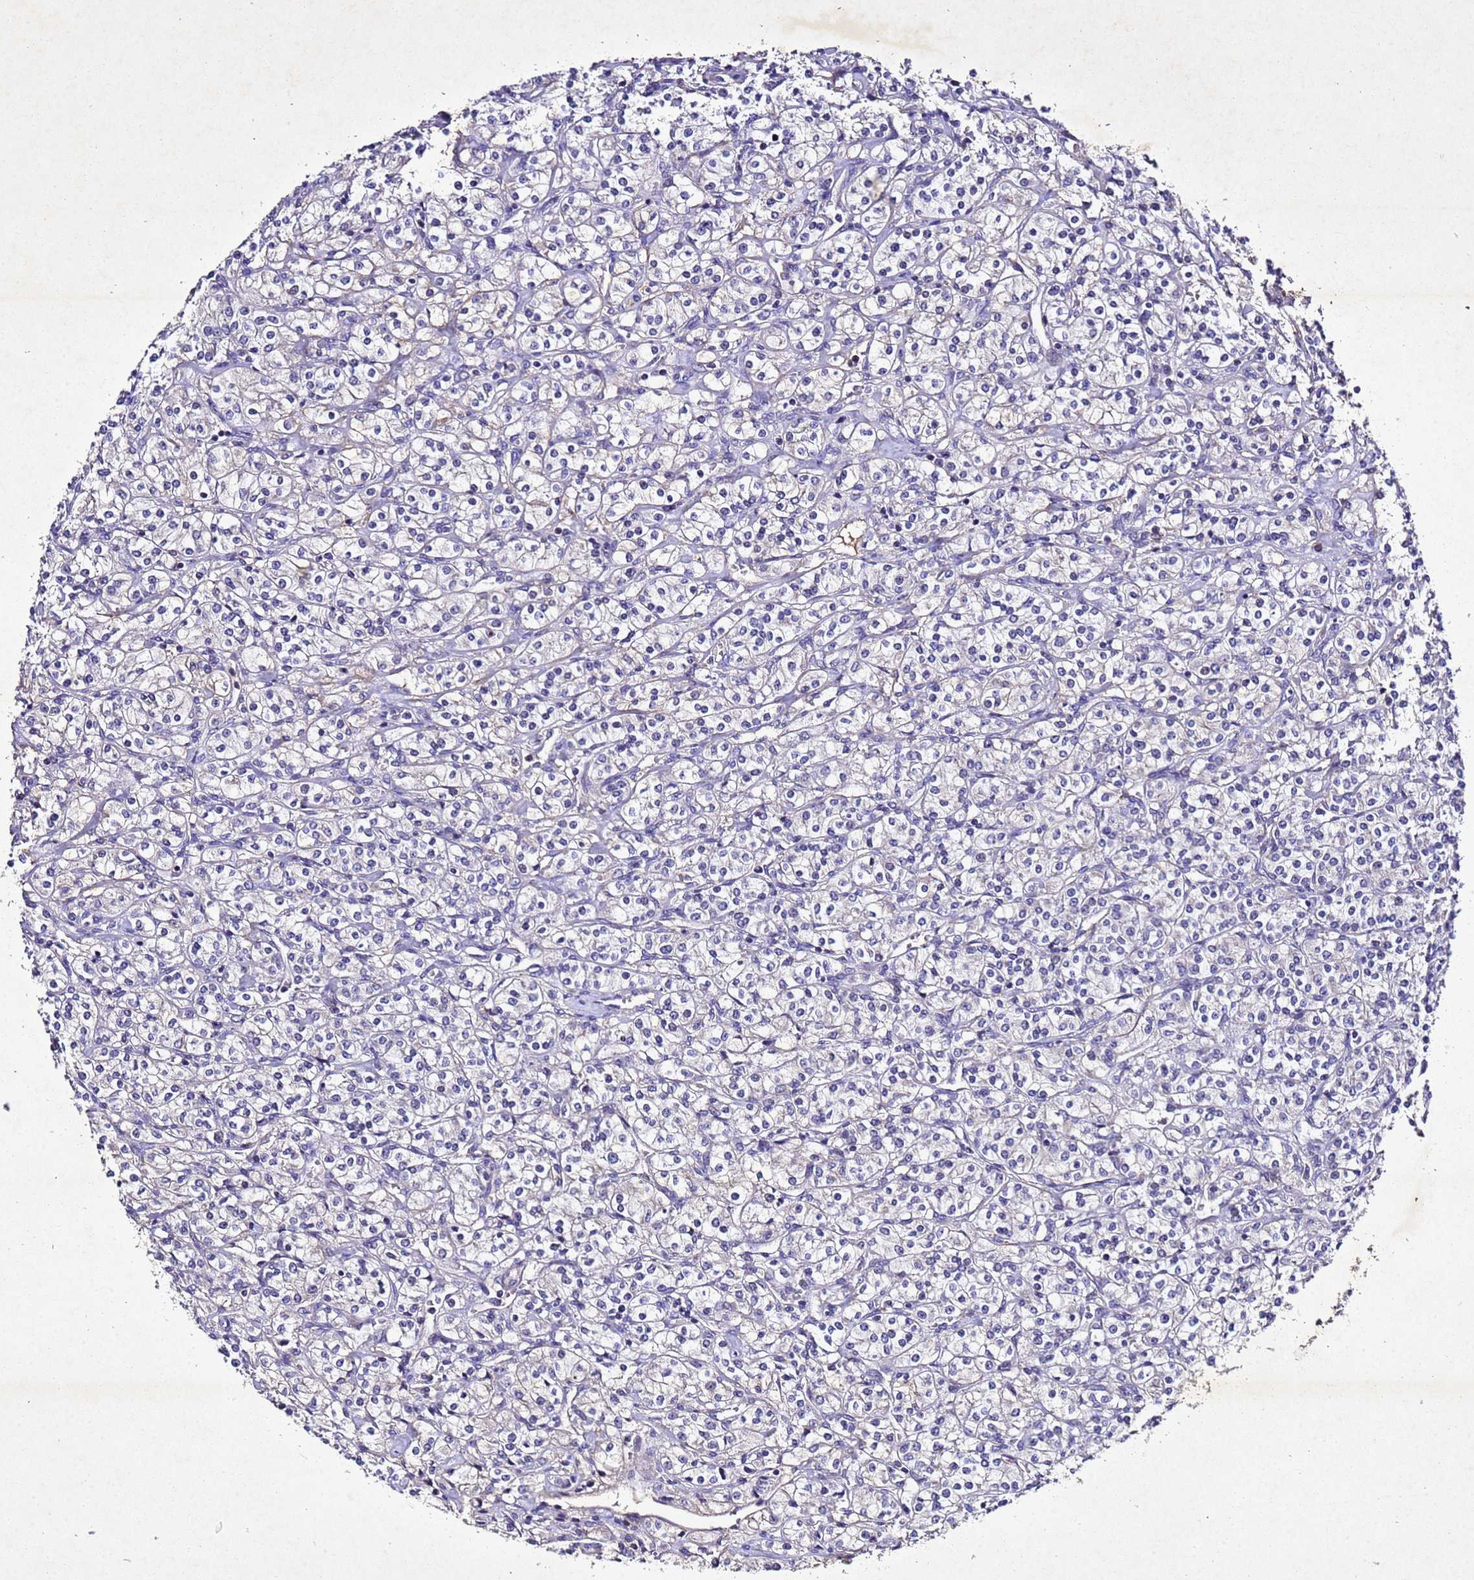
{"staining": {"intensity": "negative", "quantity": "none", "location": "none"}, "tissue": "renal cancer", "cell_type": "Tumor cells", "image_type": "cancer", "snomed": [{"axis": "morphology", "description": "Adenocarcinoma, NOS"}, {"axis": "topography", "description": "Kidney"}], "caption": "A micrograph of human renal adenocarcinoma is negative for staining in tumor cells. (DAB (3,3'-diaminobenzidine) IHC, high magnification).", "gene": "SV2B", "patient": {"sex": "male", "age": 77}}